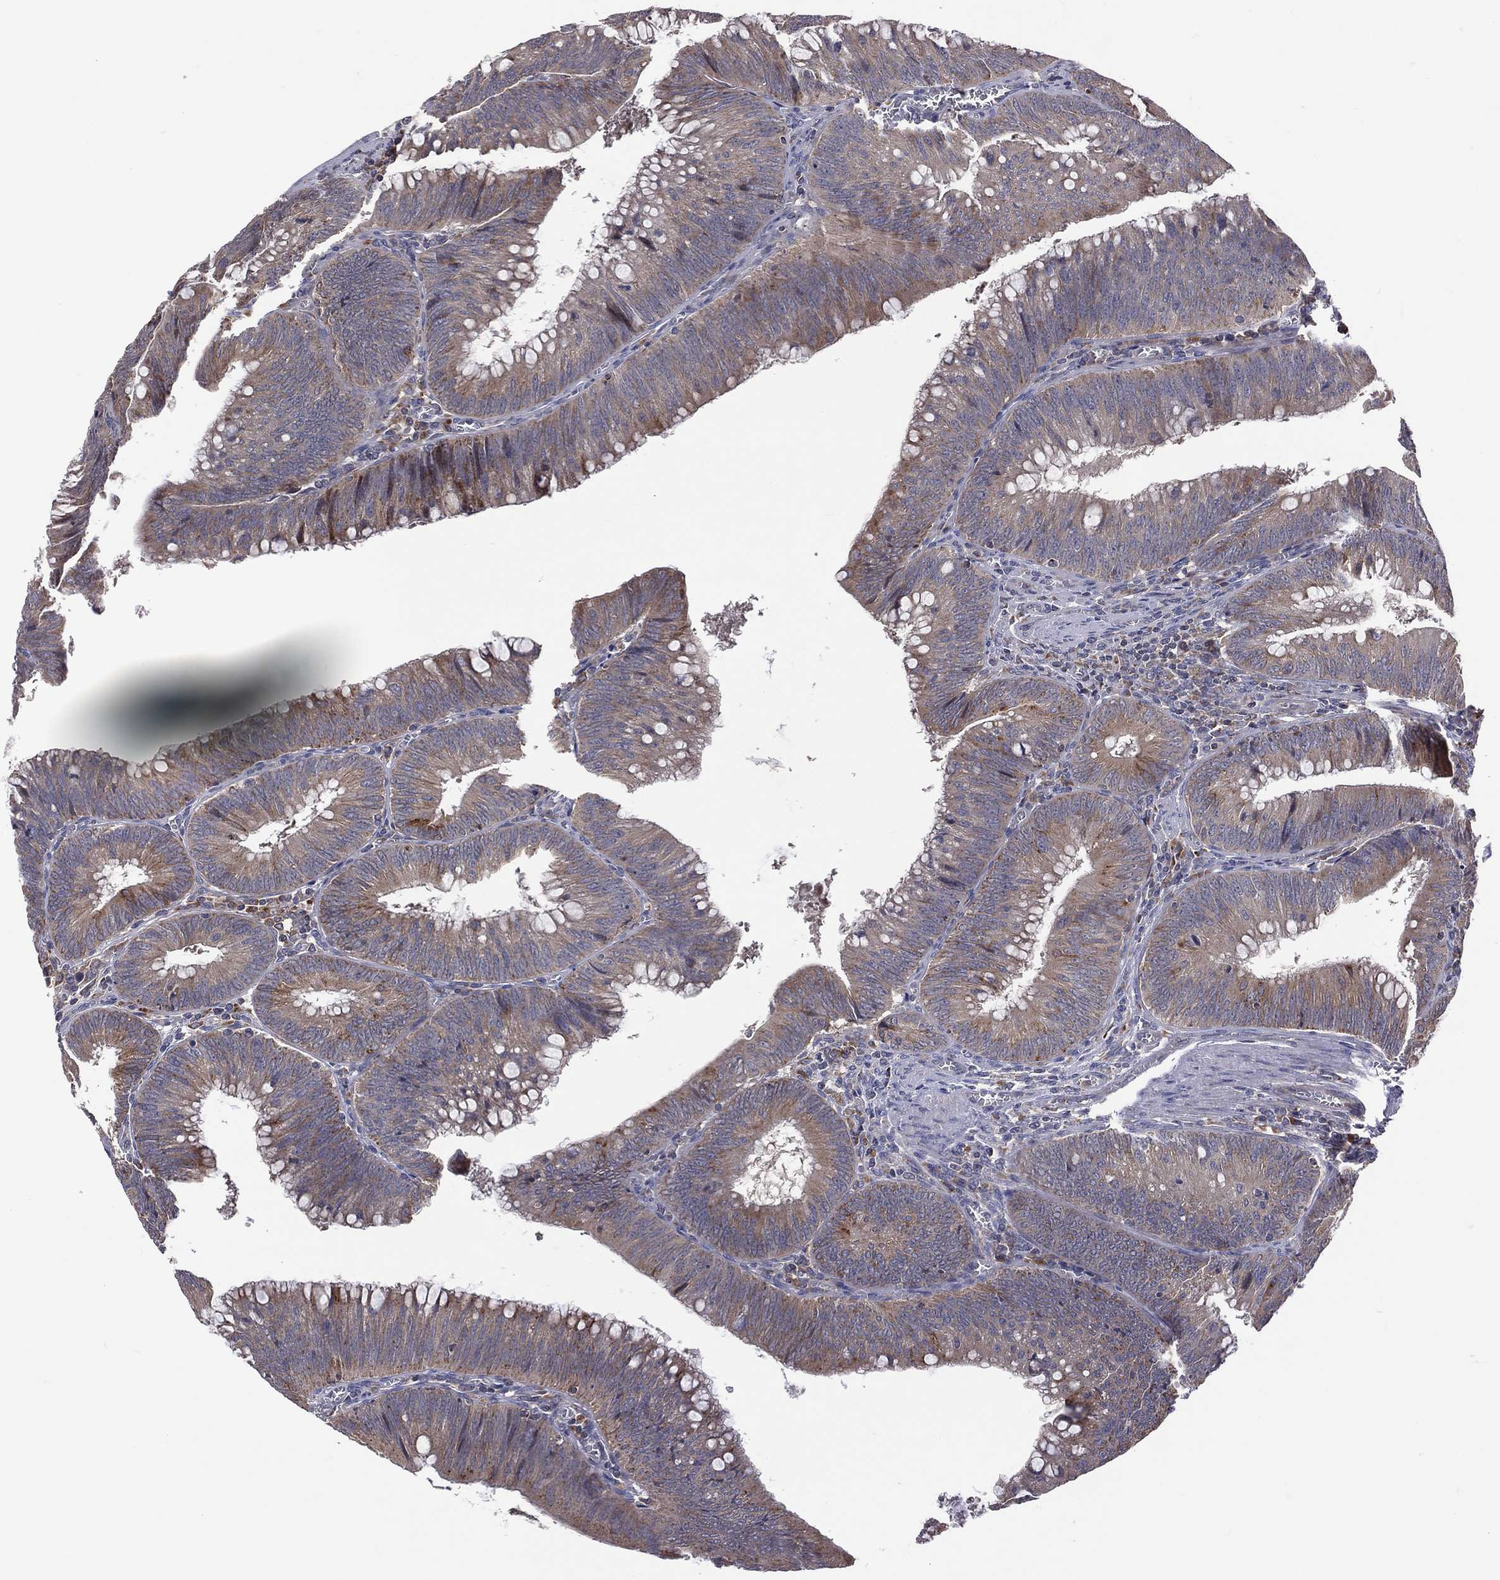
{"staining": {"intensity": "moderate", "quantity": "25%-75%", "location": "cytoplasmic/membranous"}, "tissue": "colorectal cancer", "cell_type": "Tumor cells", "image_type": "cancer", "snomed": [{"axis": "morphology", "description": "Adenocarcinoma, NOS"}, {"axis": "topography", "description": "Rectum"}], "caption": "Colorectal cancer tissue demonstrates moderate cytoplasmic/membranous expression in about 25%-75% of tumor cells, visualized by immunohistochemistry.", "gene": "STARD3", "patient": {"sex": "female", "age": 72}}